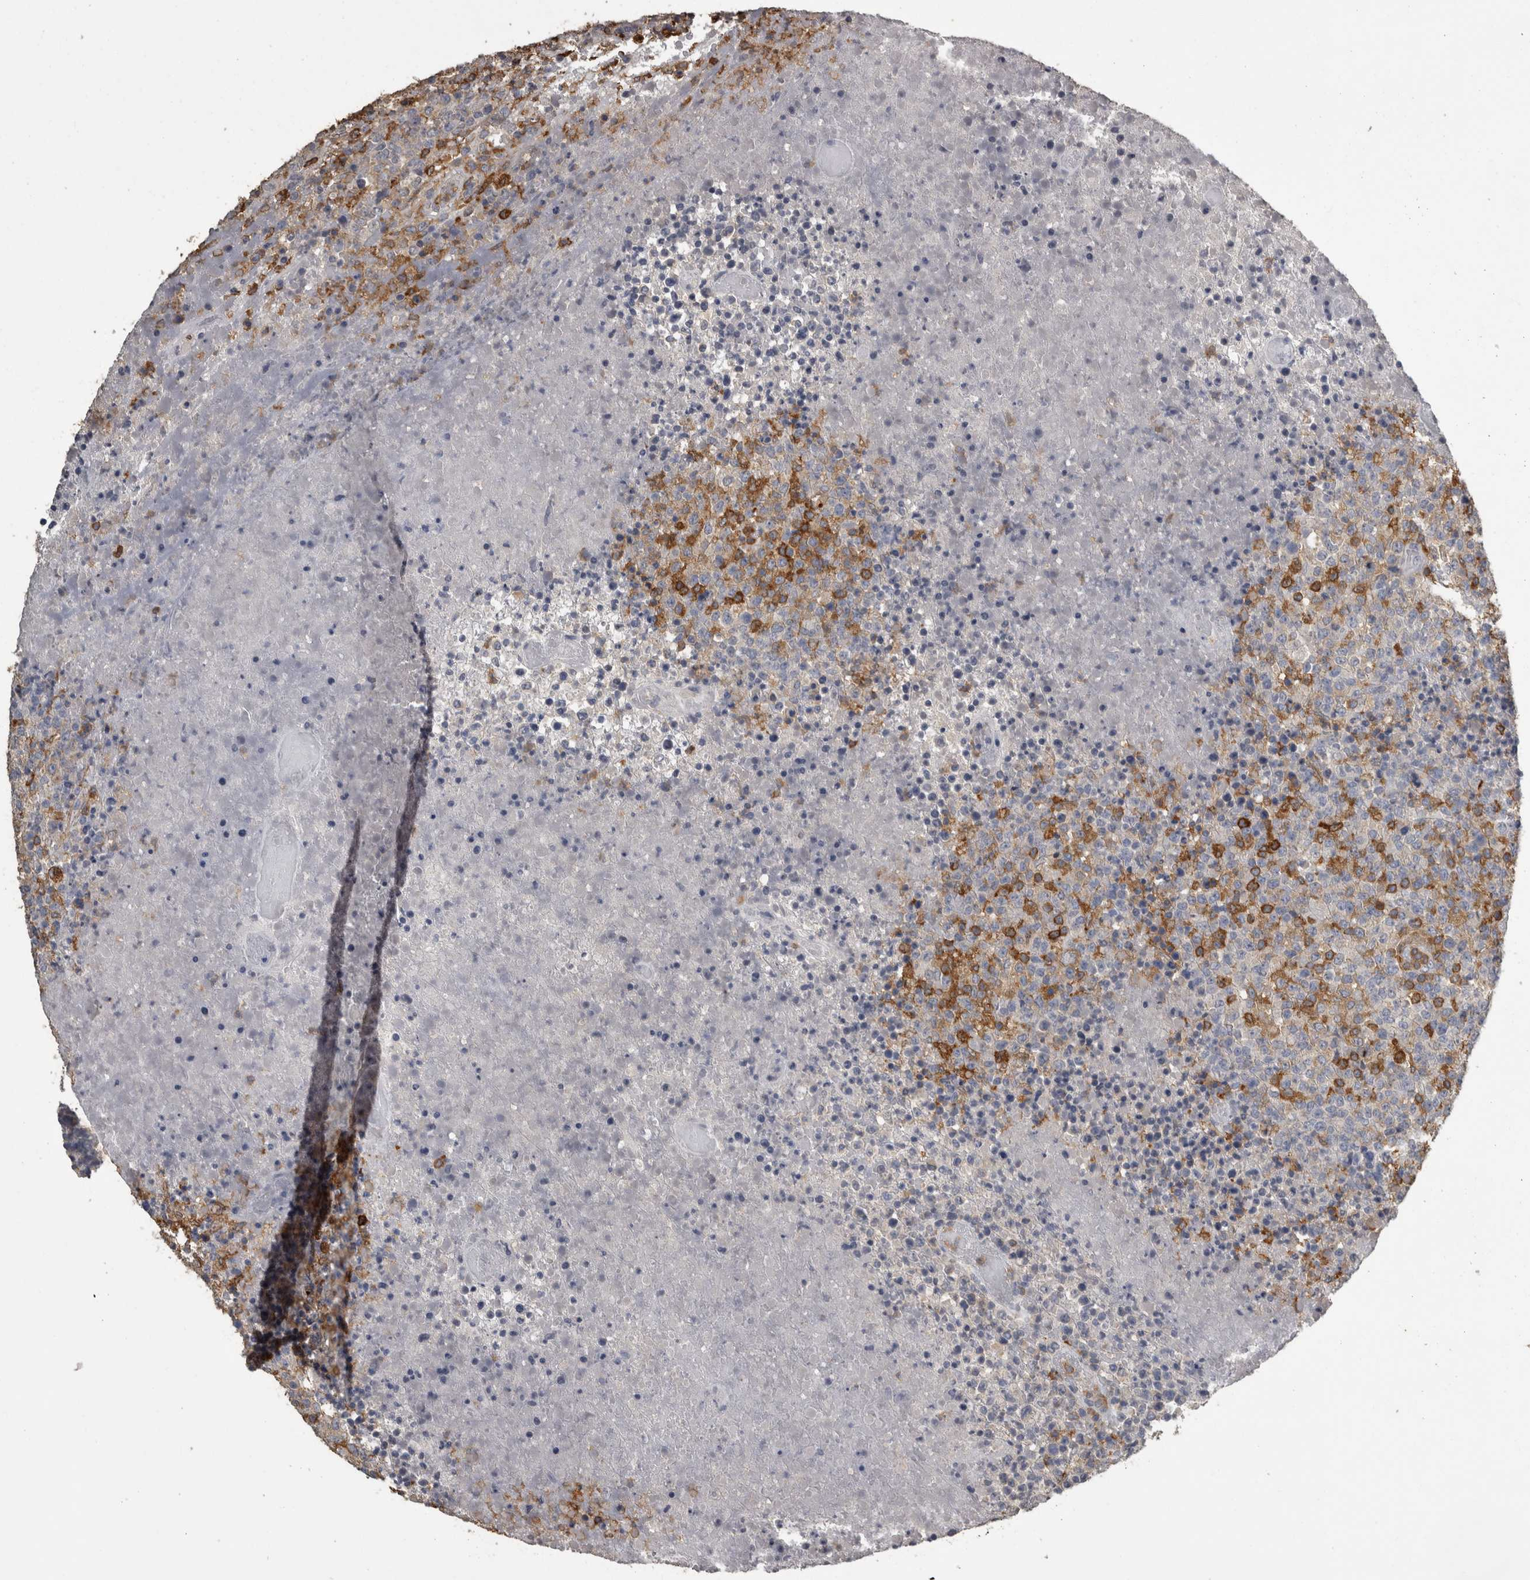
{"staining": {"intensity": "negative", "quantity": "none", "location": "none"}, "tissue": "lymphoma", "cell_type": "Tumor cells", "image_type": "cancer", "snomed": [{"axis": "morphology", "description": "Malignant lymphoma, non-Hodgkin's type, High grade"}, {"axis": "topography", "description": "Lymph node"}], "caption": "Immunohistochemistry micrograph of neoplastic tissue: human lymphoma stained with DAB (3,3'-diaminobenzidine) demonstrates no significant protein staining in tumor cells.", "gene": "PIK3AP1", "patient": {"sex": "male", "age": 13}}